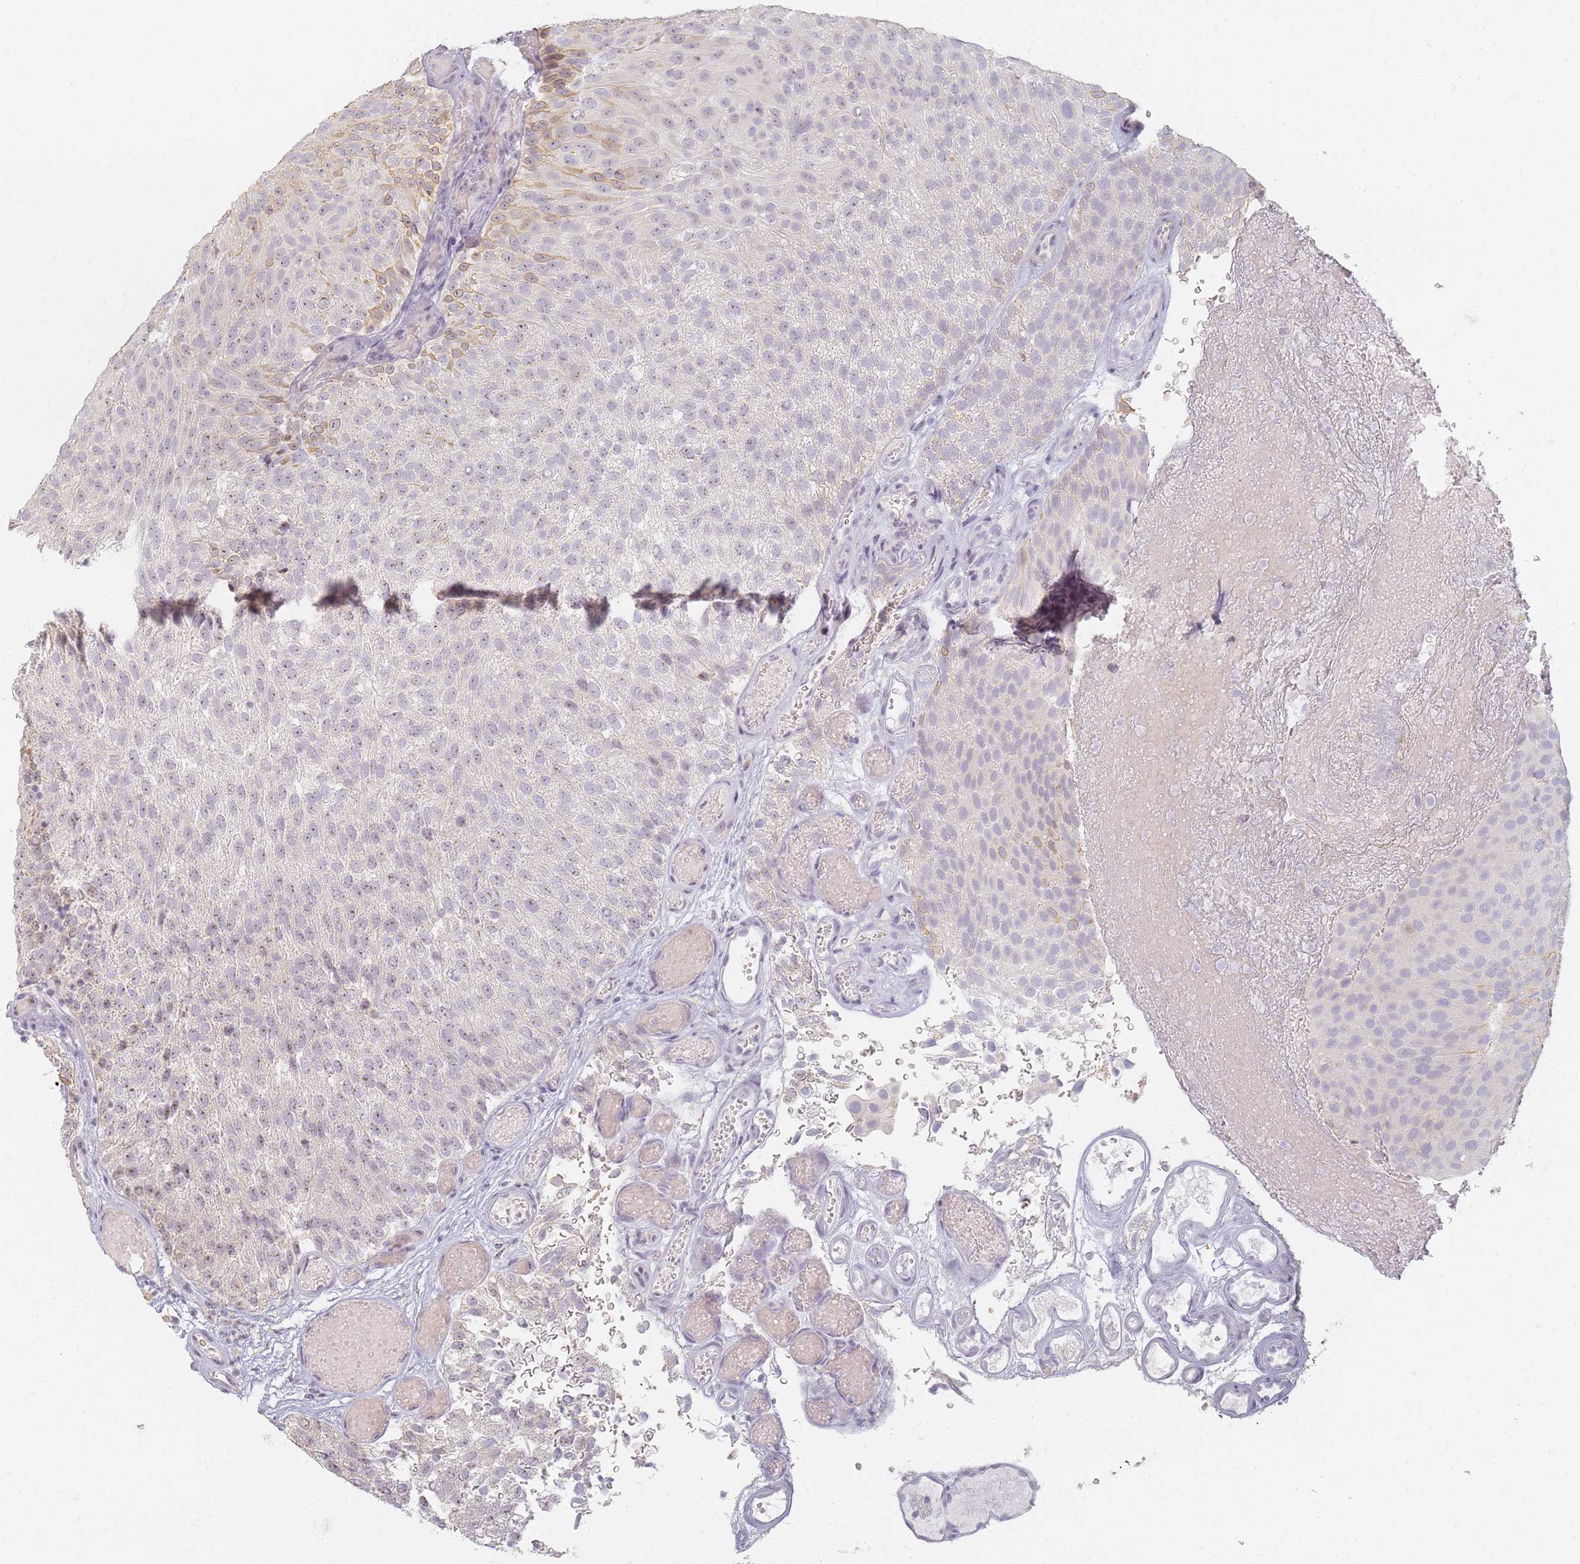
{"staining": {"intensity": "weak", "quantity": "25%-75%", "location": "nuclear"}, "tissue": "urothelial cancer", "cell_type": "Tumor cells", "image_type": "cancer", "snomed": [{"axis": "morphology", "description": "Urothelial carcinoma, Low grade"}, {"axis": "topography", "description": "Urinary bladder"}], "caption": "Immunohistochemical staining of urothelial carcinoma (low-grade) displays low levels of weak nuclear protein staining in approximately 25%-75% of tumor cells. The protein of interest is stained brown, and the nuclei are stained in blue (DAB (3,3'-diaminobenzidine) IHC with brightfield microscopy, high magnification).", "gene": "SLC38A9", "patient": {"sex": "male", "age": 78}}